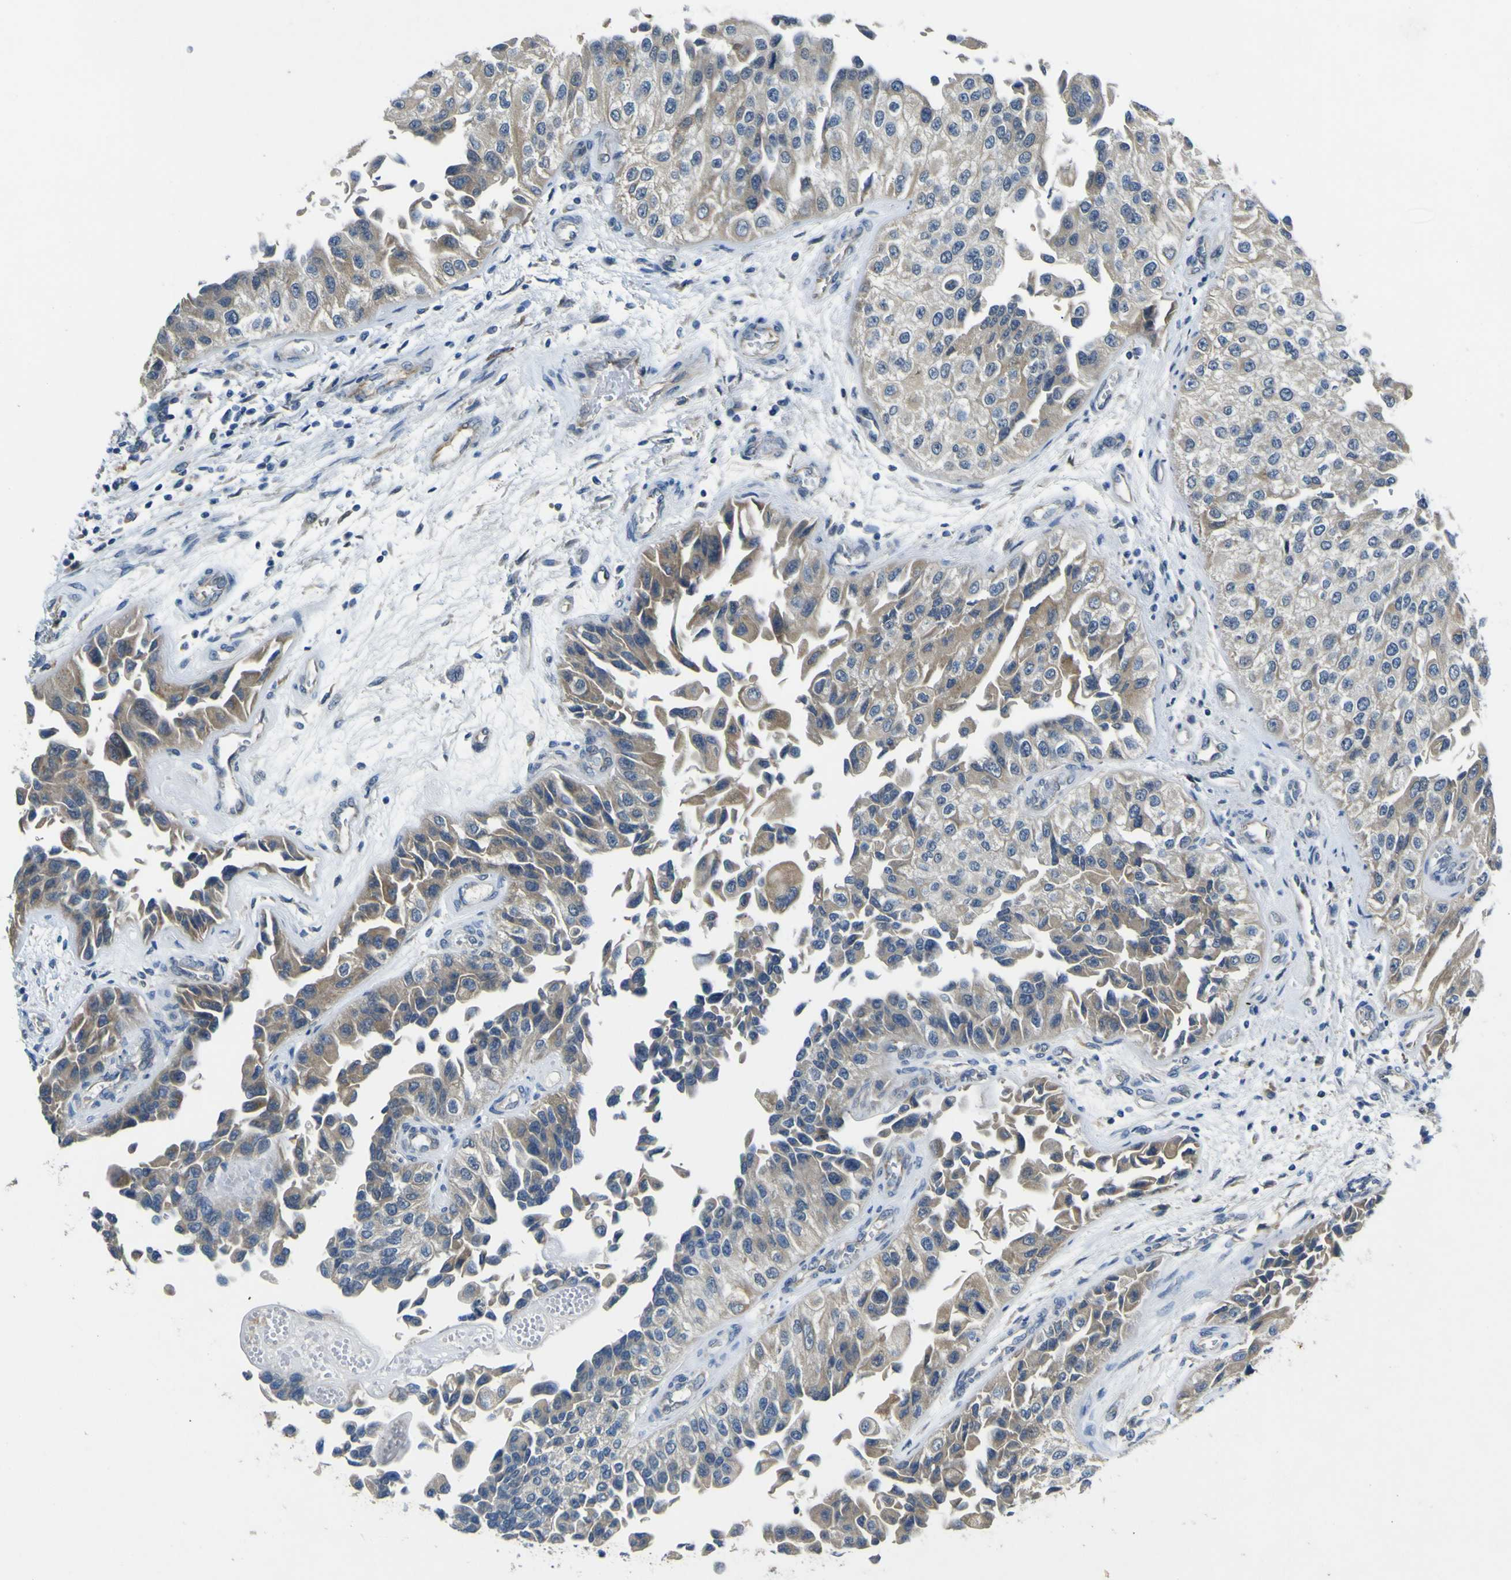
{"staining": {"intensity": "weak", "quantity": "<25%", "location": "cytoplasmic/membranous"}, "tissue": "urothelial cancer", "cell_type": "Tumor cells", "image_type": "cancer", "snomed": [{"axis": "morphology", "description": "Urothelial carcinoma, High grade"}, {"axis": "topography", "description": "Kidney"}, {"axis": "topography", "description": "Urinary bladder"}], "caption": "This histopathology image is of urothelial carcinoma (high-grade) stained with immunohistochemistry to label a protein in brown with the nuclei are counter-stained blue. There is no positivity in tumor cells.", "gene": "LDLR", "patient": {"sex": "male", "age": 77}}